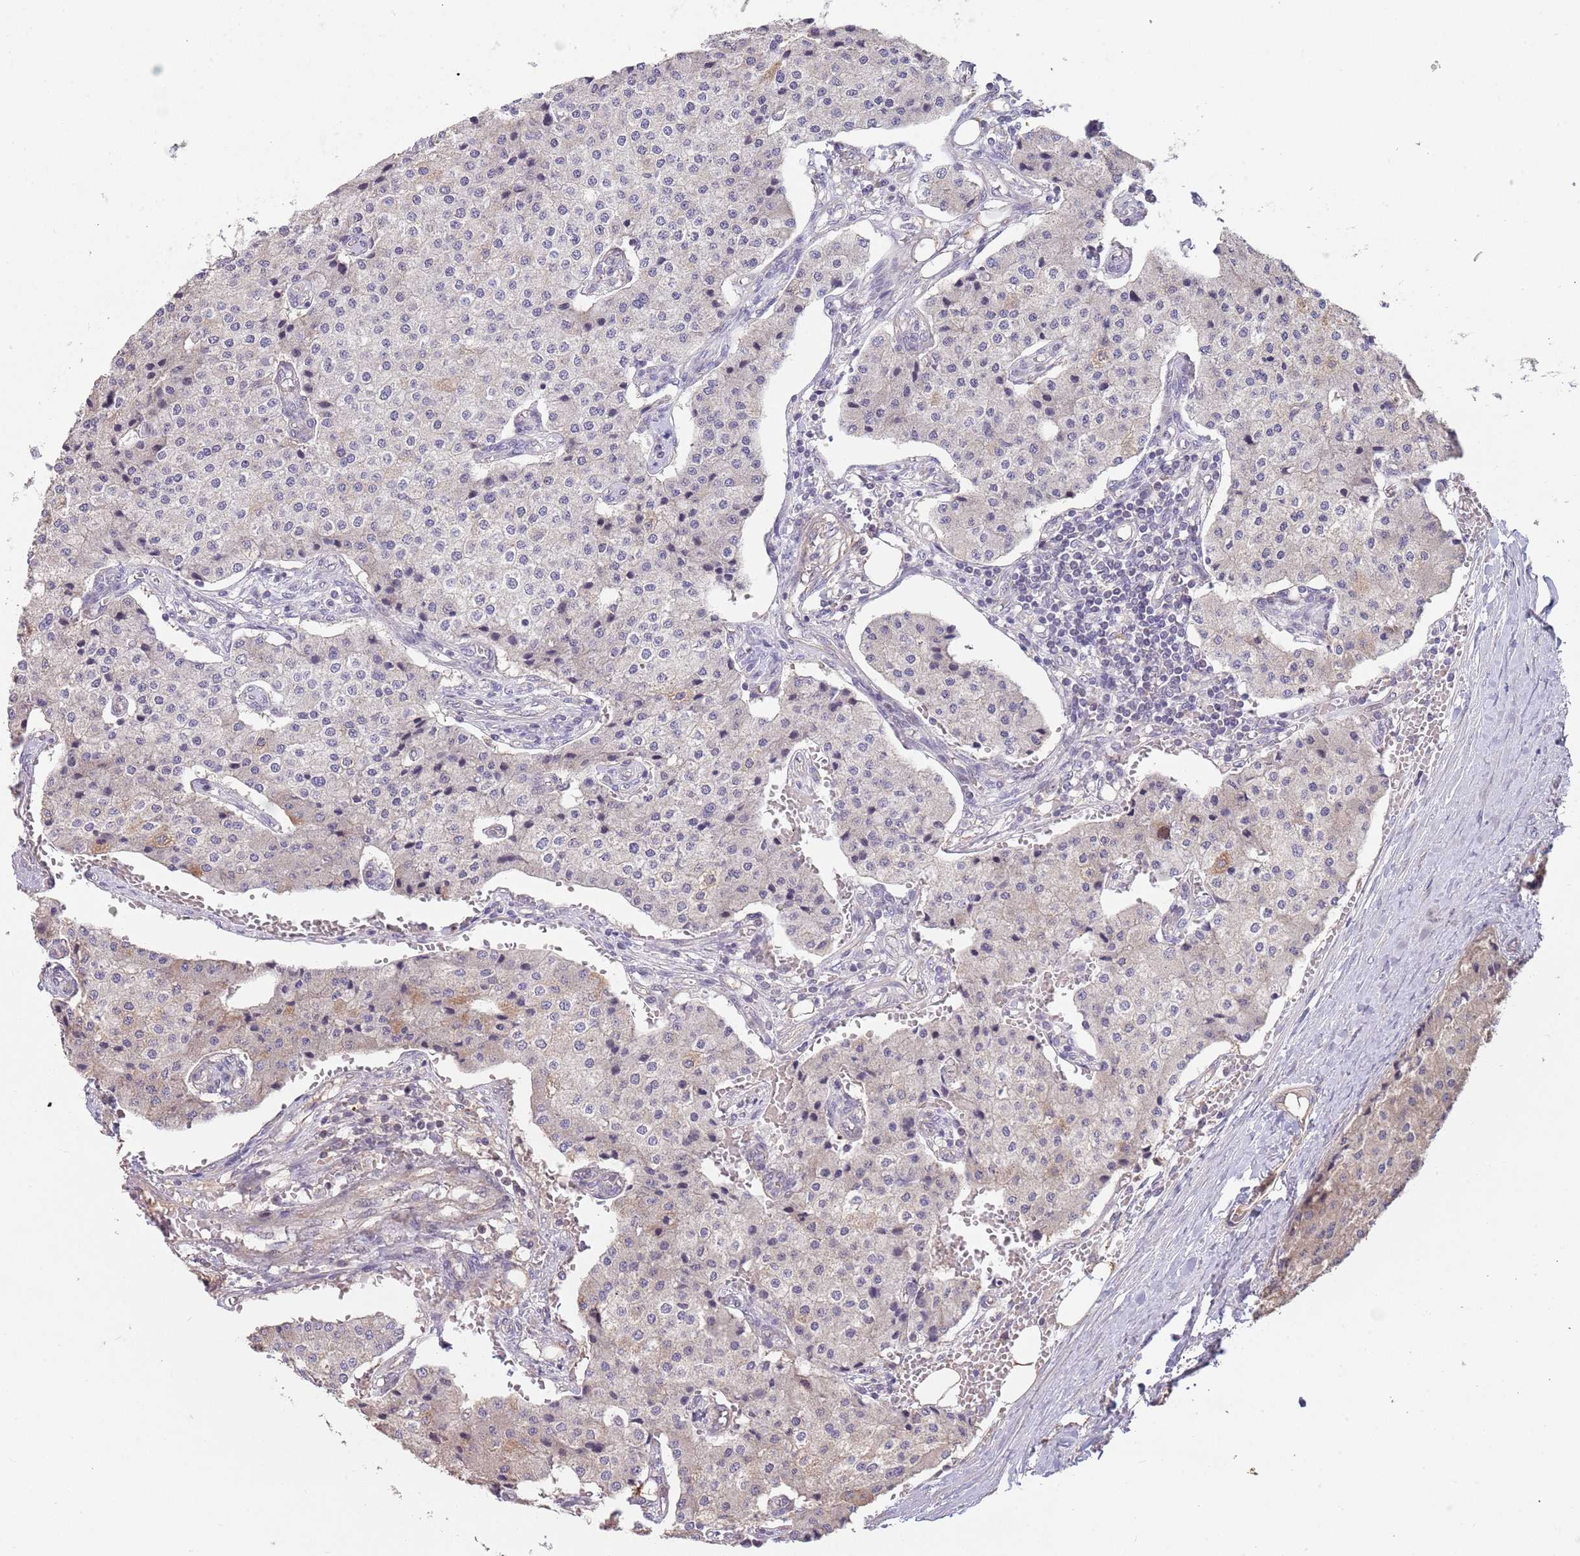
{"staining": {"intensity": "negative", "quantity": "none", "location": "none"}, "tissue": "carcinoid", "cell_type": "Tumor cells", "image_type": "cancer", "snomed": [{"axis": "morphology", "description": "Carcinoid, malignant, NOS"}, {"axis": "topography", "description": "Colon"}], "caption": "Immunohistochemistry (IHC) of carcinoid (malignant) demonstrates no expression in tumor cells.", "gene": "MEI1", "patient": {"sex": "female", "age": 52}}